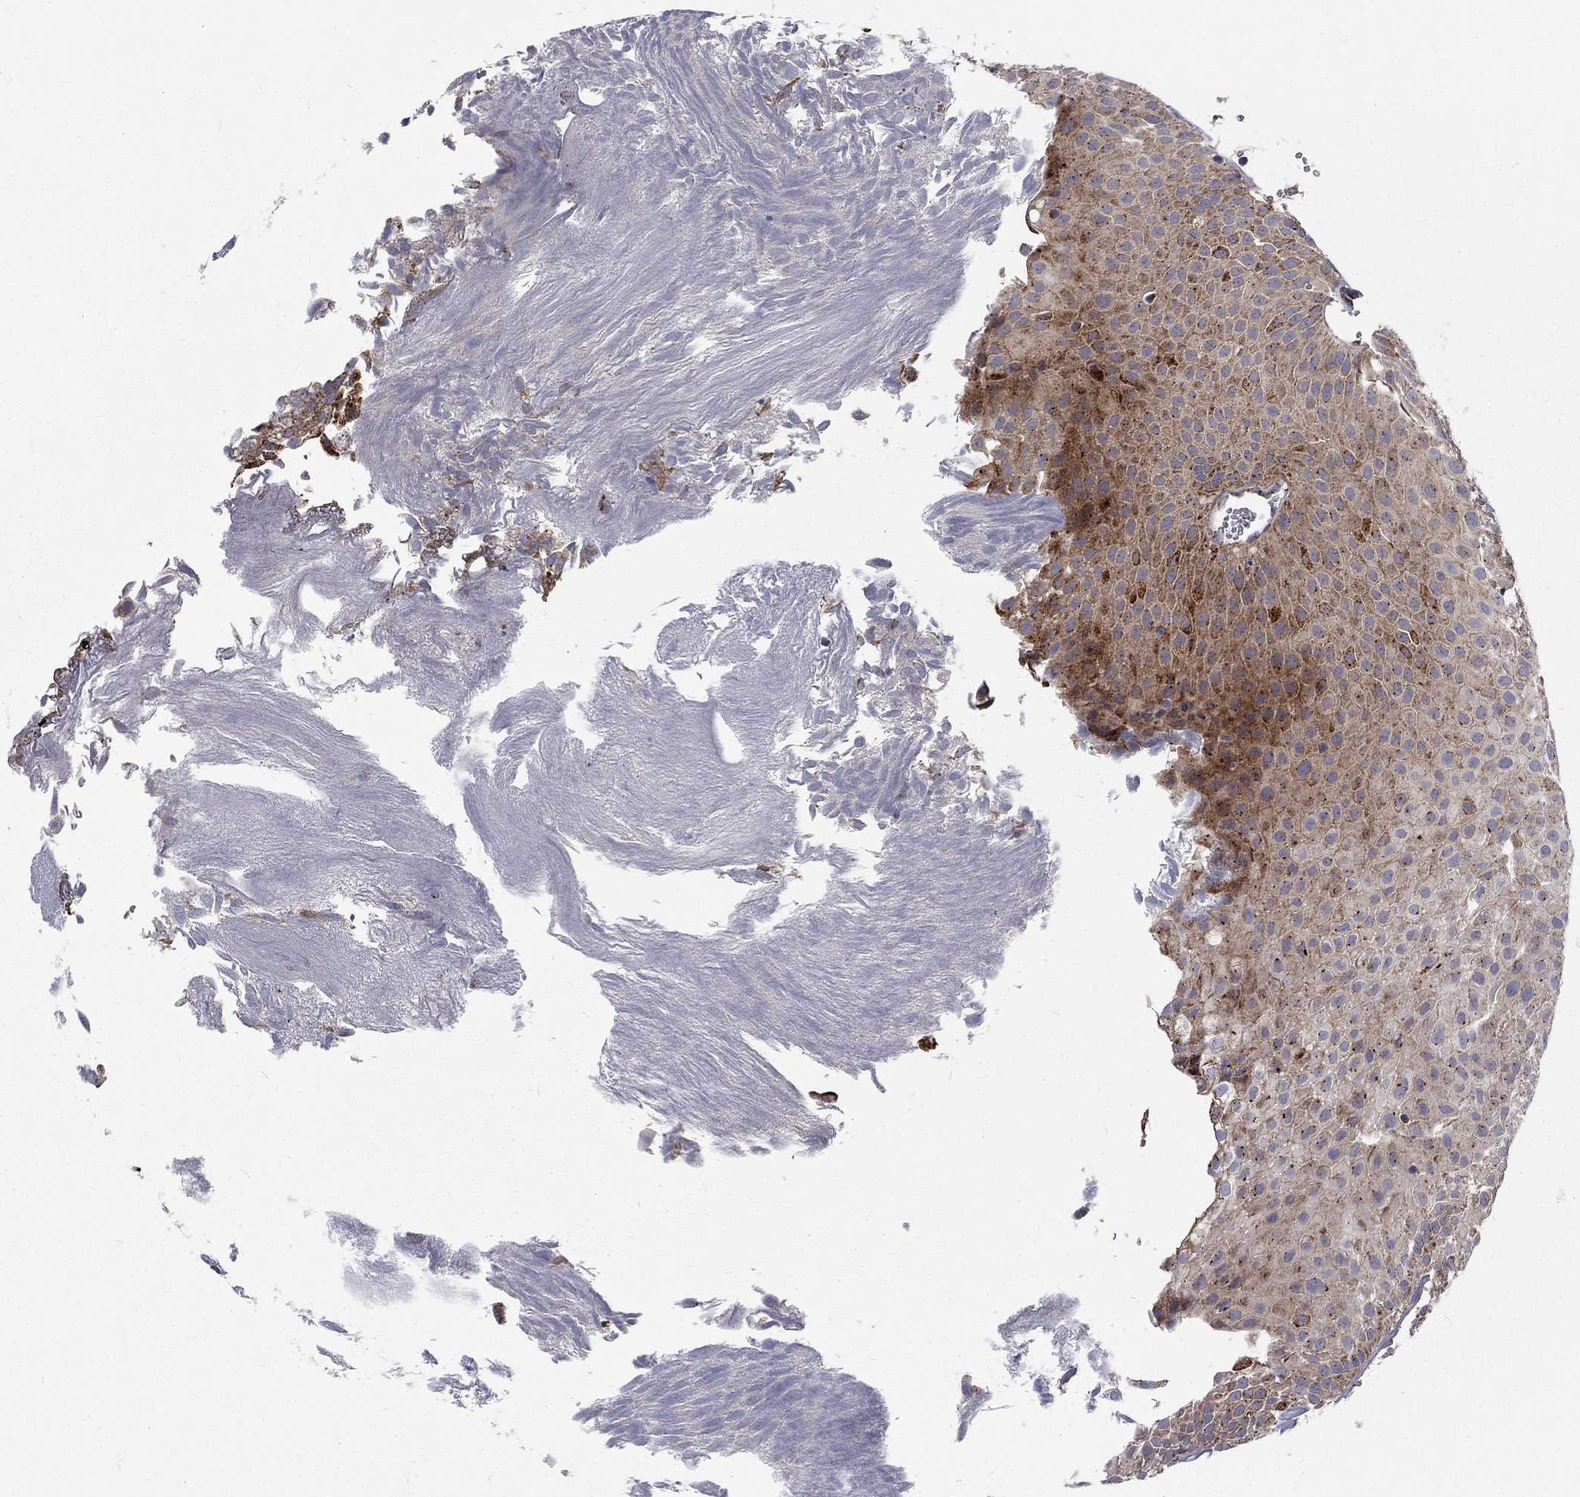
{"staining": {"intensity": "strong", "quantity": ">75%", "location": "cytoplasmic/membranous"}, "tissue": "urothelial cancer", "cell_type": "Tumor cells", "image_type": "cancer", "snomed": [{"axis": "morphology", "description": "Urothelial carcinoma, Low grade"}, {"axis": "topography", "description": "Urinary bladder"}], "caption": "Immunohistochemistry of low-grade urothelial carcinoma exhibits high levels of strong cytoplasmic/membranous staining in approximately >75% of tumor cells. The protein of interest is shown in brown color, while the nuclei are stained blue.", "gene": "ALDH1B1", "patient": {"sex": "male", "age": 52}}